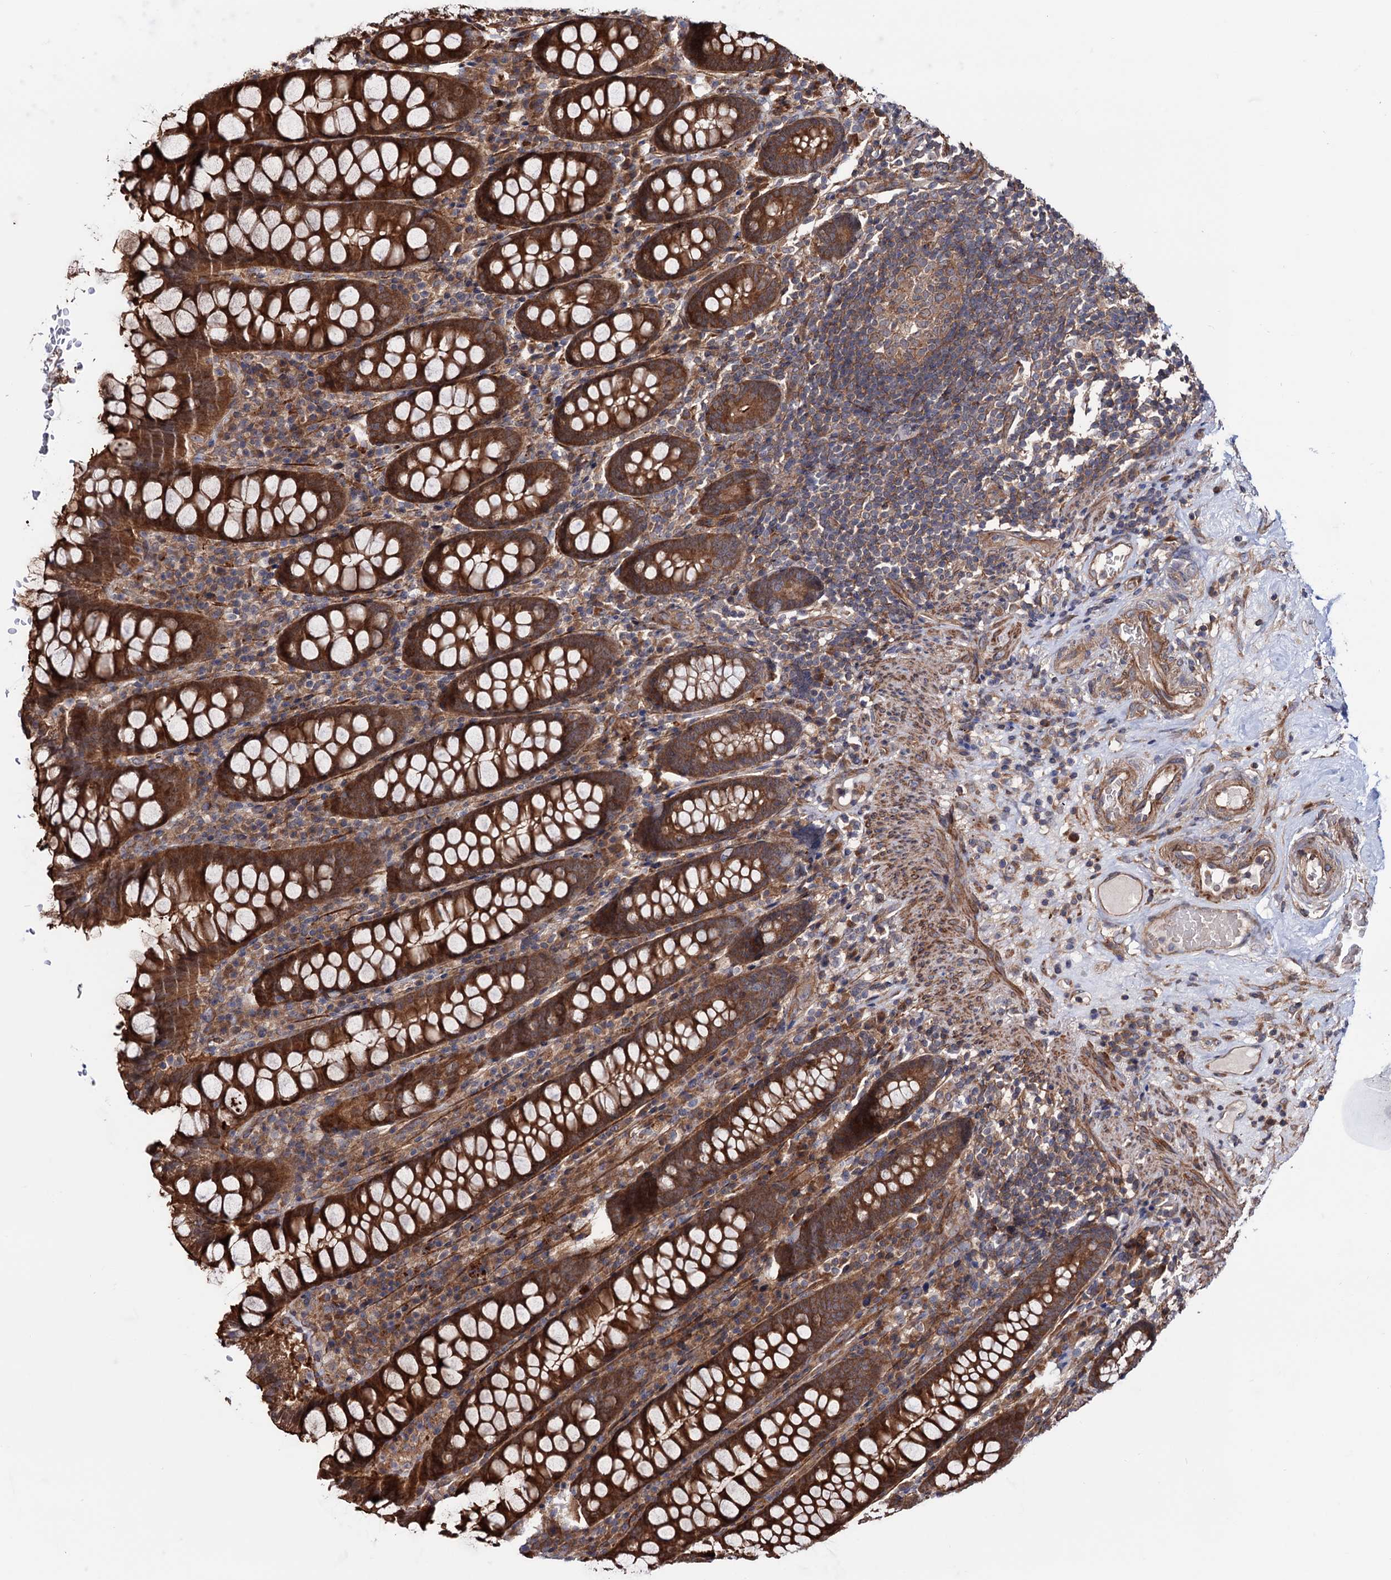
{"staining": {"intensity": "moderate", "quantity": ">75%", "location": "cytoplasmic/membranous"}, "tissue": "colon", "cell_type": "Endothelial cells", "image_type": "normal", "snomed": [{"axis": "morphology", "description": "Normal tissue, NOS"}, {"axis": "topography", "description": "Colon"}], "caption": "Immunohistochemical staining of normal colon reveals >75% levels of moderate cytoplasmic/membranous protein positivity in approximately >75% of endothelial cells.", "gene": "FERMT2", "patient": {"sex": "female", "age": 79}}